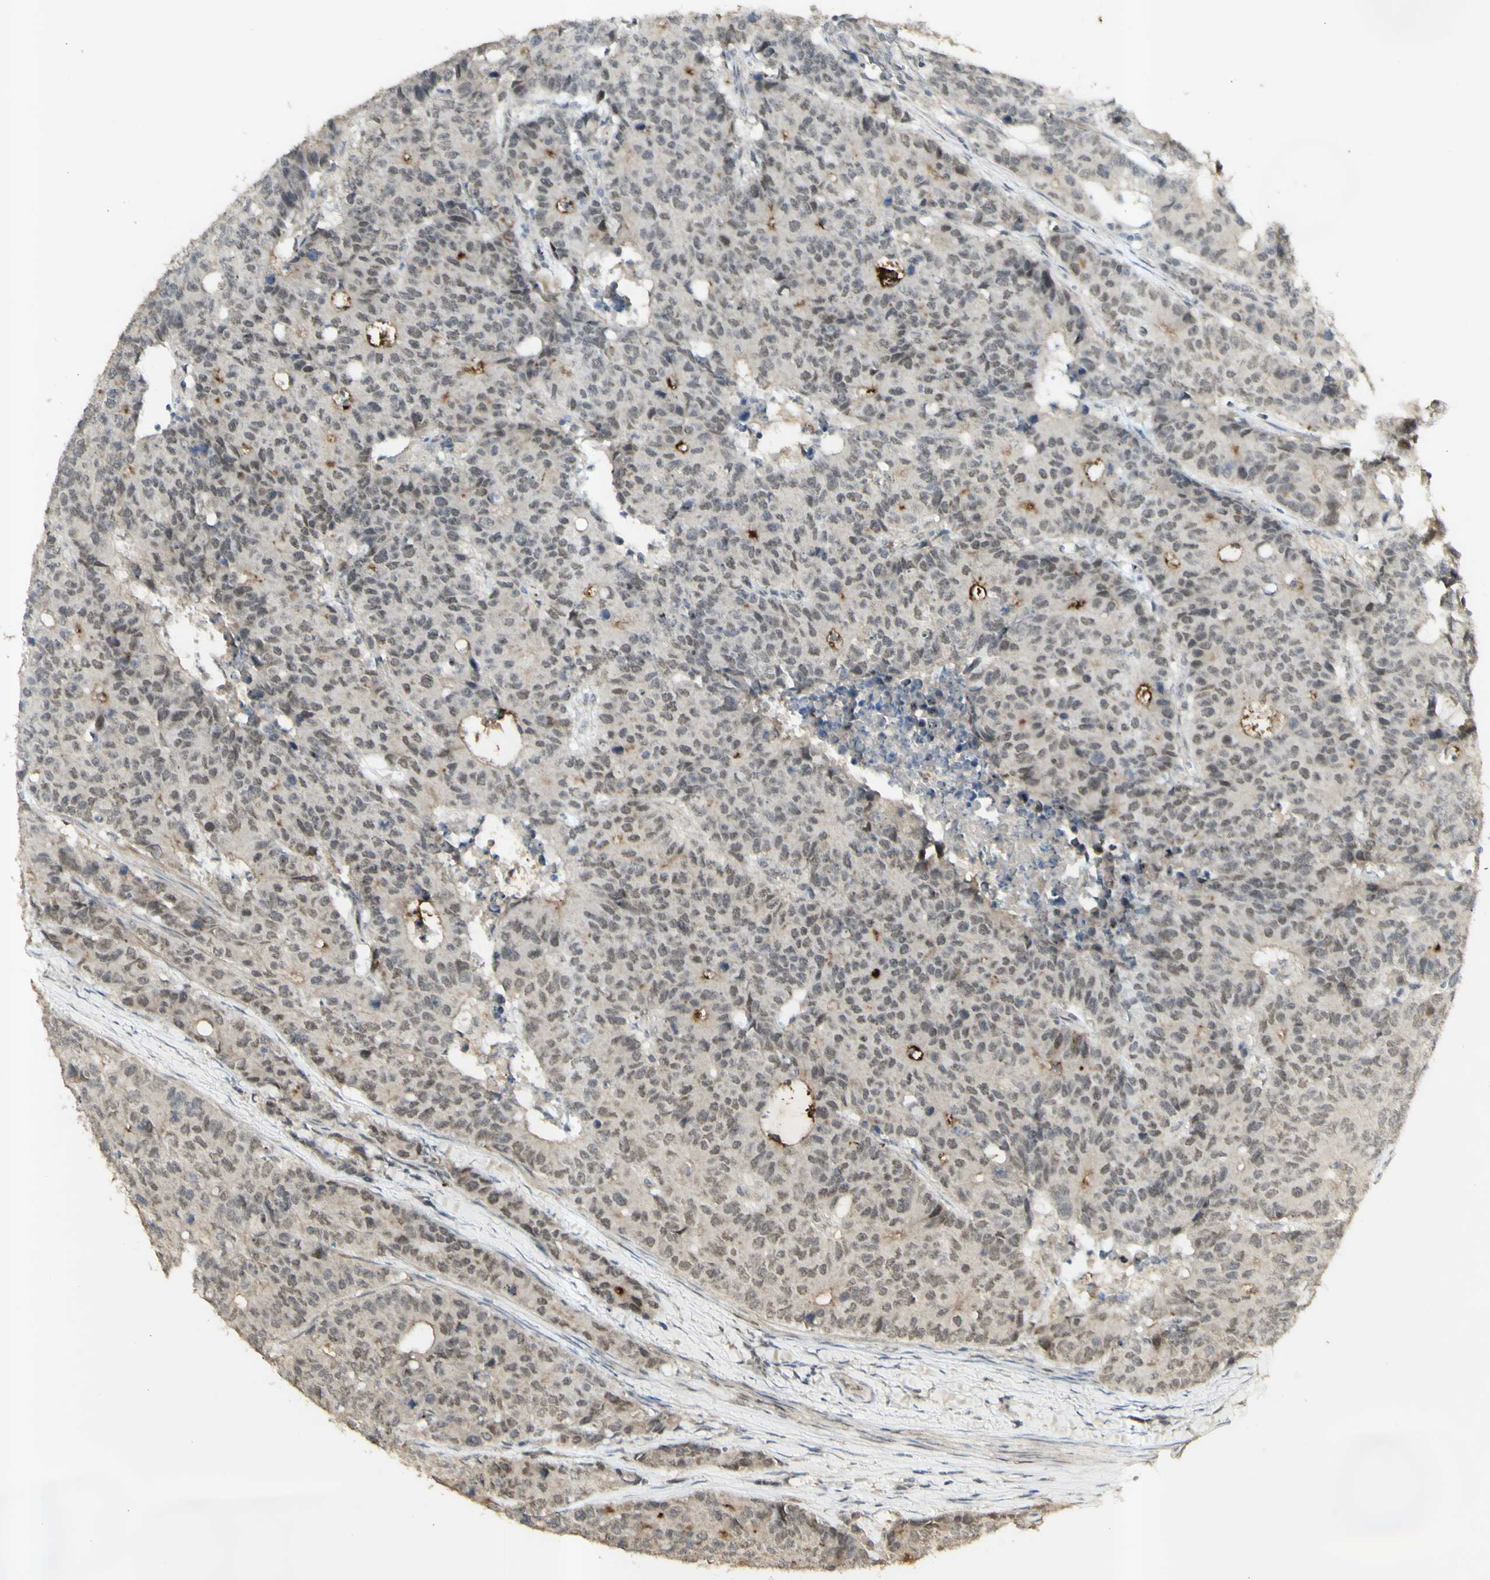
{"staining": {"intensity": "weak", "quantity": ">75%", "location": "cytoplasmic/membranous,nuclear"}, "tissue": "colorectal cancer", "cell_type": "Tumor cells", "image_type": "cancer", "snomed": [{"axis": "morphology", "description": "Adenocarcinoma, NOS"}, {"axis": "topography", "description": "Colon"}], "caption": "Tumor cells exhibit low levels of weak cytoplasmic/membranous and nuclear positivity in about >75% of cells in colorectal adenocarcinoma.", "gene": "ALOX12", "patient": {"sex": "female", "age": 86}}